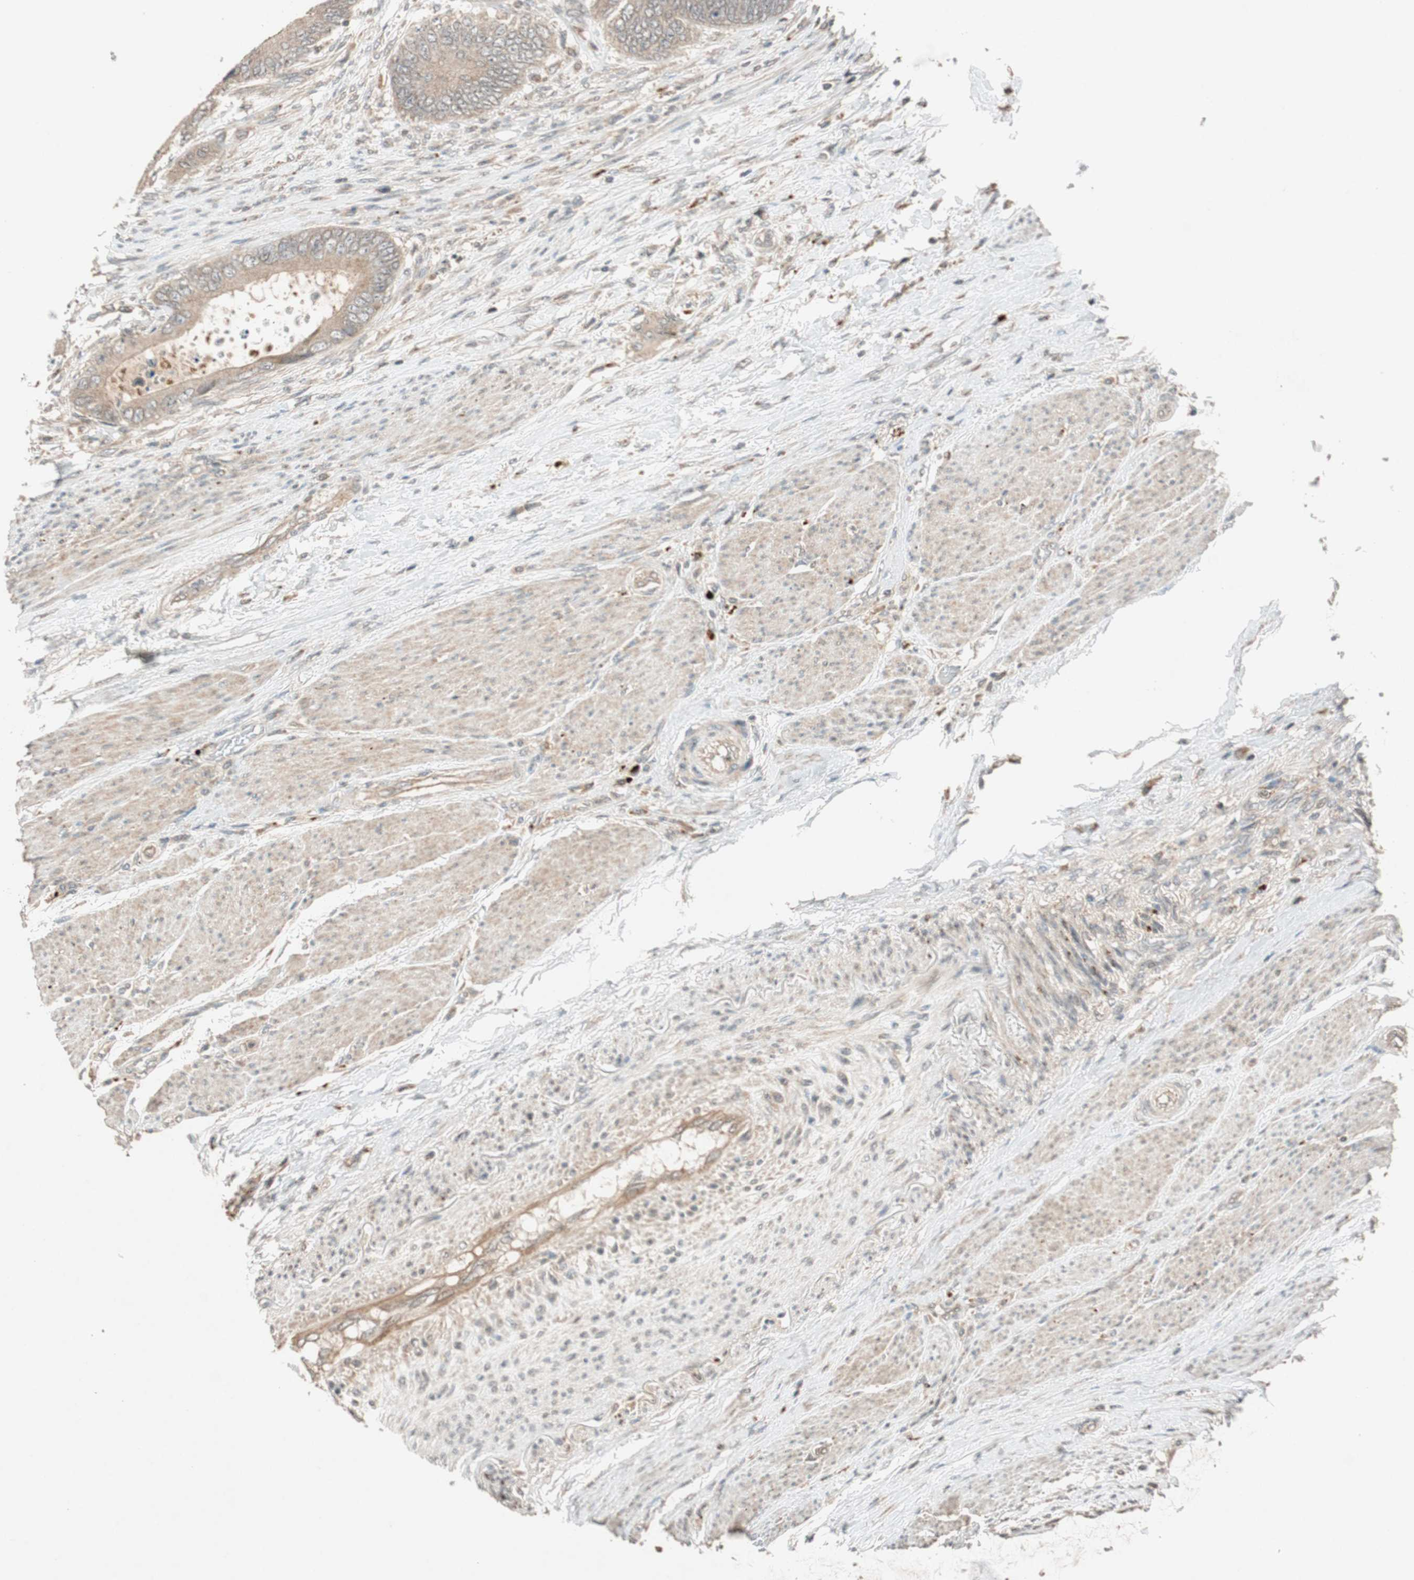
{"staining": {"intensity": "moderate", "quantity": ">75%", "location": "cytoplasmic/membranous"}, "tissue": "colorectal cancer", "cell_type": "Tumor cells", "image_type": "cancer", "snomed": [{"axis": "morphology", "description": "Adenocarcinoma, NOS"}, {"axis": "topography", "description": "Rectum"}], "caption": "This is an image of IHC staining of colorectal adenocarcinoma, which shows moderate expression in the cytoplasmic/membranous of tumor cells.", "gene": "GLB1", "patient": {"sex": "female", "age": 77}}